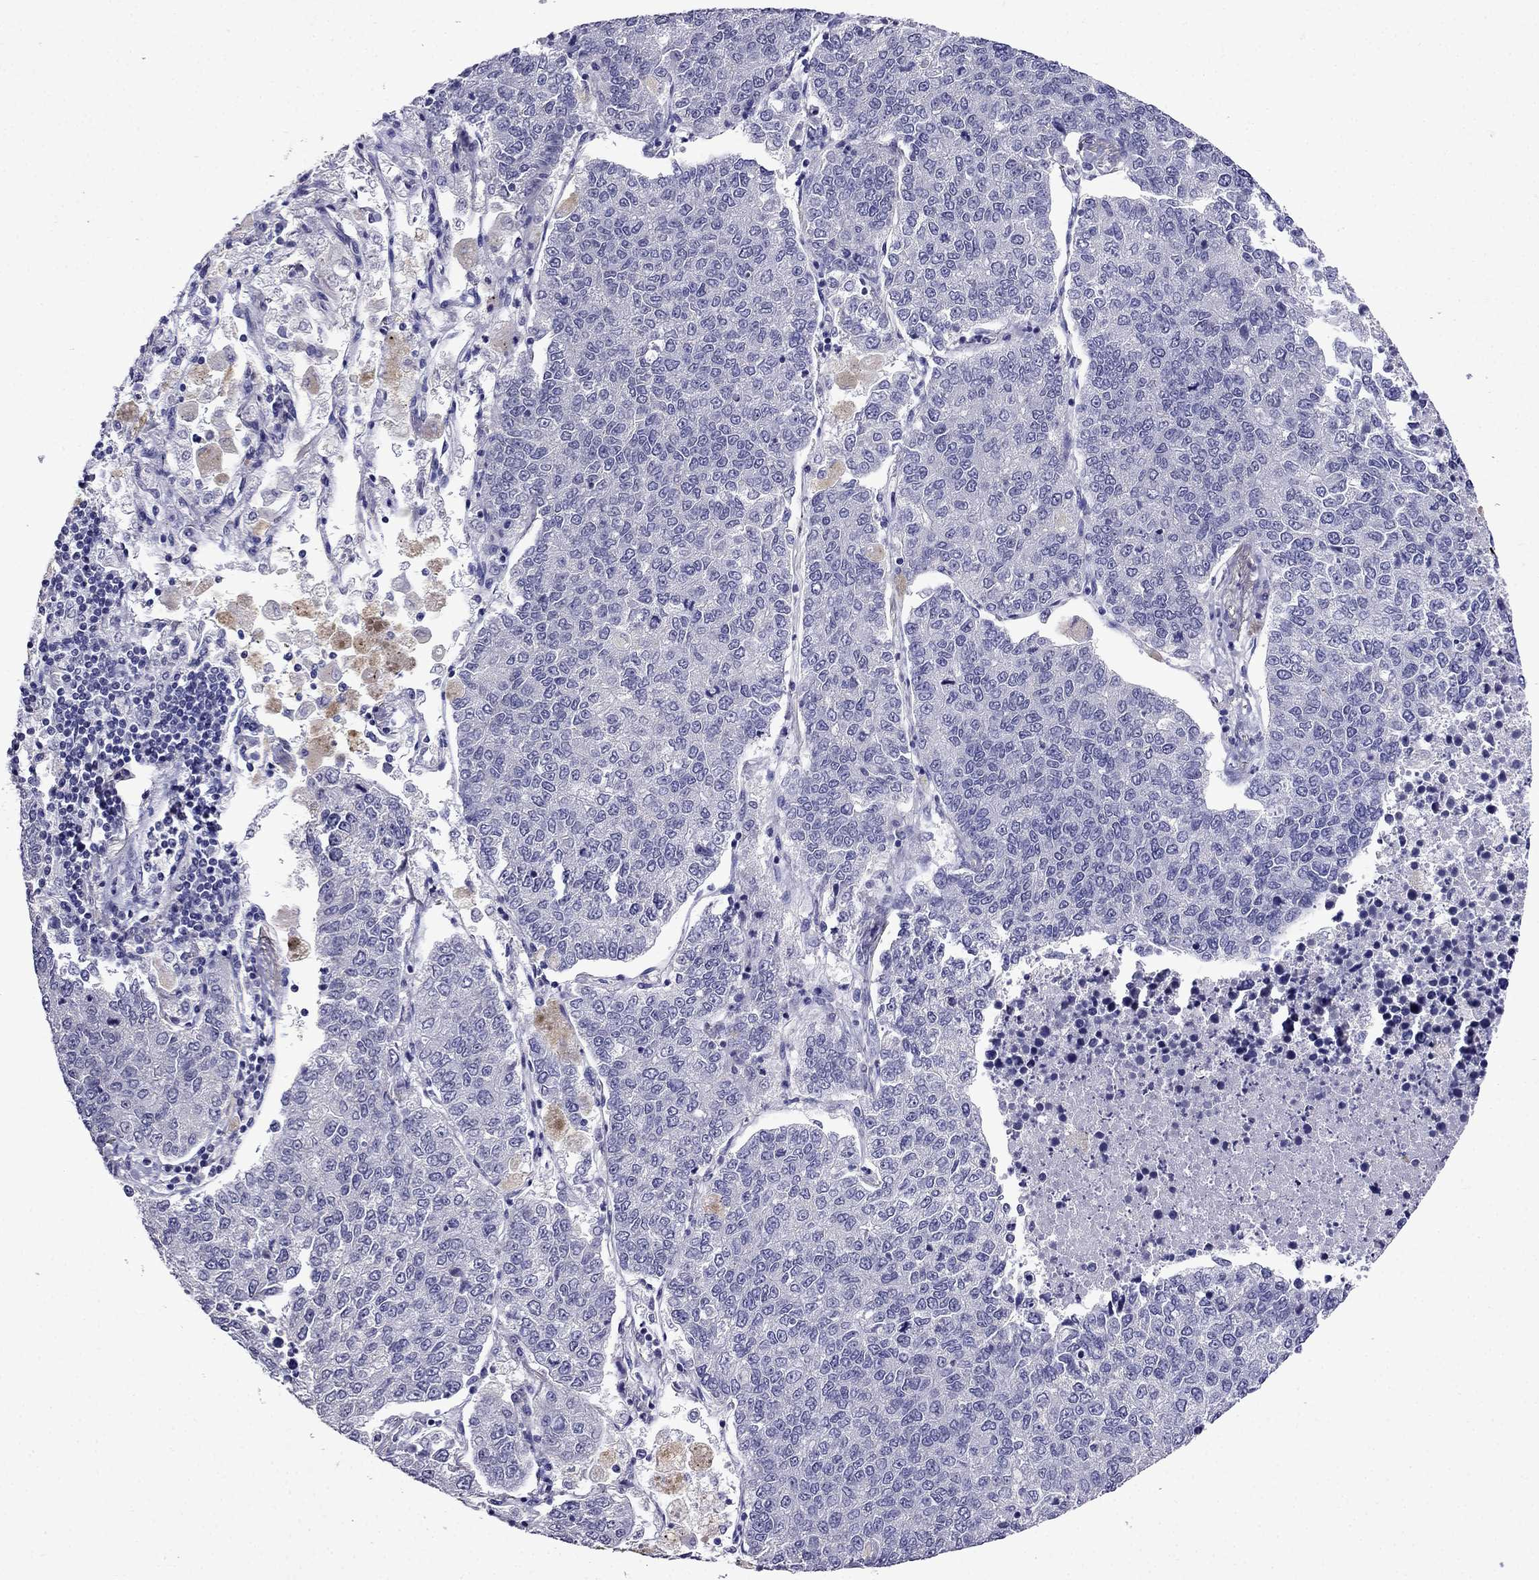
{"staining": {"intensity": "negative", "quantity": "none", "location": "none"}, "tissue": "lung cancer", "cell_type": "Tumor cells", "image_type": "cancer", "snomed": [{"axis": "morphology", "description": "Adenocarcinoma, NOS"}, {"axis": "topography", "description": "Lung"}], "caption": "DAB (3,3'-diaminobenzidine) immunohistochemical staining of adenocarcinoma (lung) exhibits no significant expression in tumor cells. The staining is performed using DAB brown chromogen with nuclei counter-stained in using hematoxylin.", "gene": "DNAH17", "patient": {"sex": "male", "age": 49}}